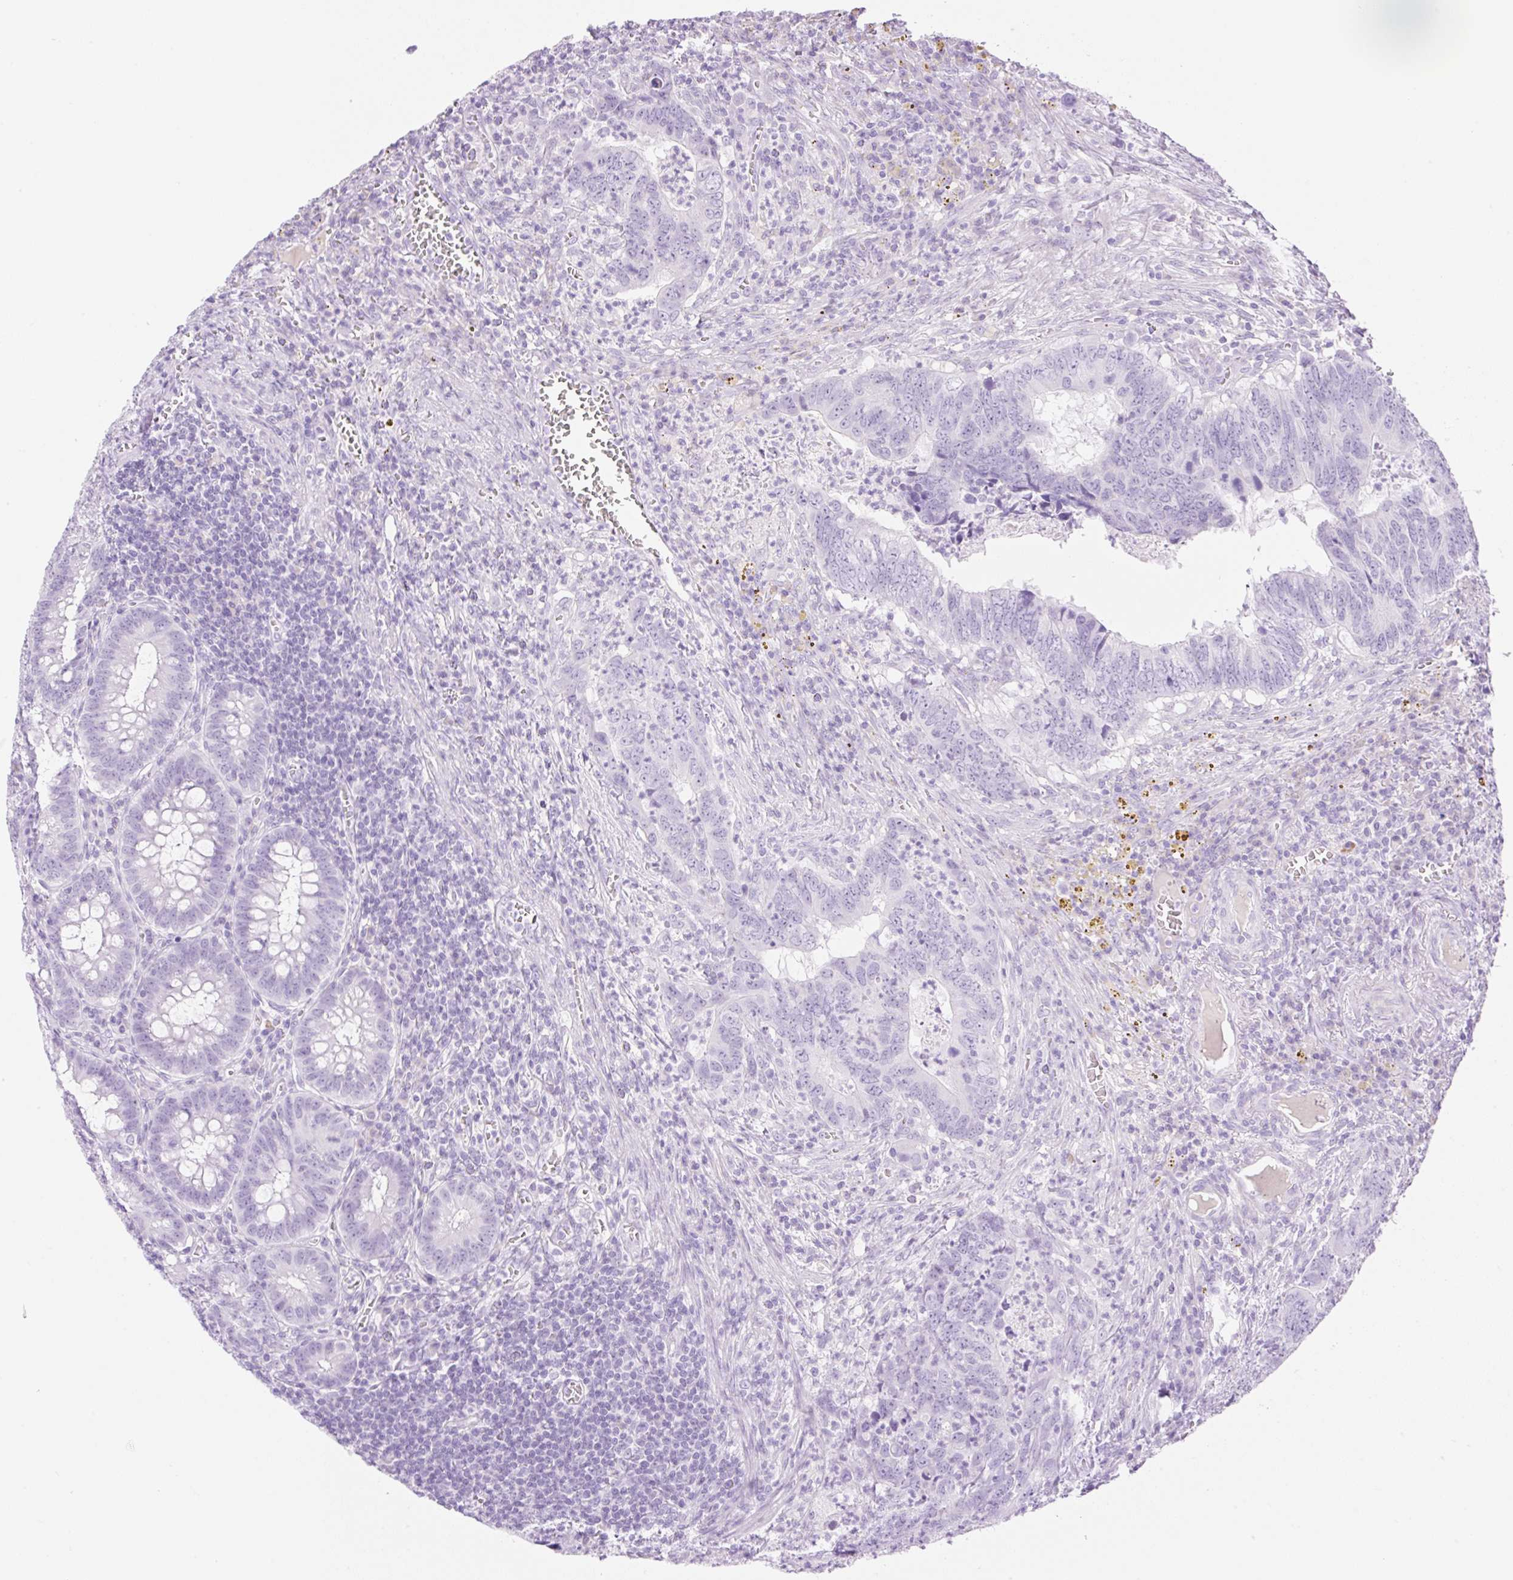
{"staining": {"intensity": "negative", "quantity": "none", "location": "none"}, "tissue": "colorectal cancer", "cell_type": "Tumor cells", "image_type": "cancer", "snomed": [{"axis": "morphology", "description": "Adenocarcinoma, NOS"}, {"axis": "topography", "description": "Colon"}], "caption": "Immunohistochemistry (IHC) of colorectal adenocarcinoma reveals no expression in tumor cells.", "gene": "PALM3", "patient": {"sex": "male", "age": 86}}